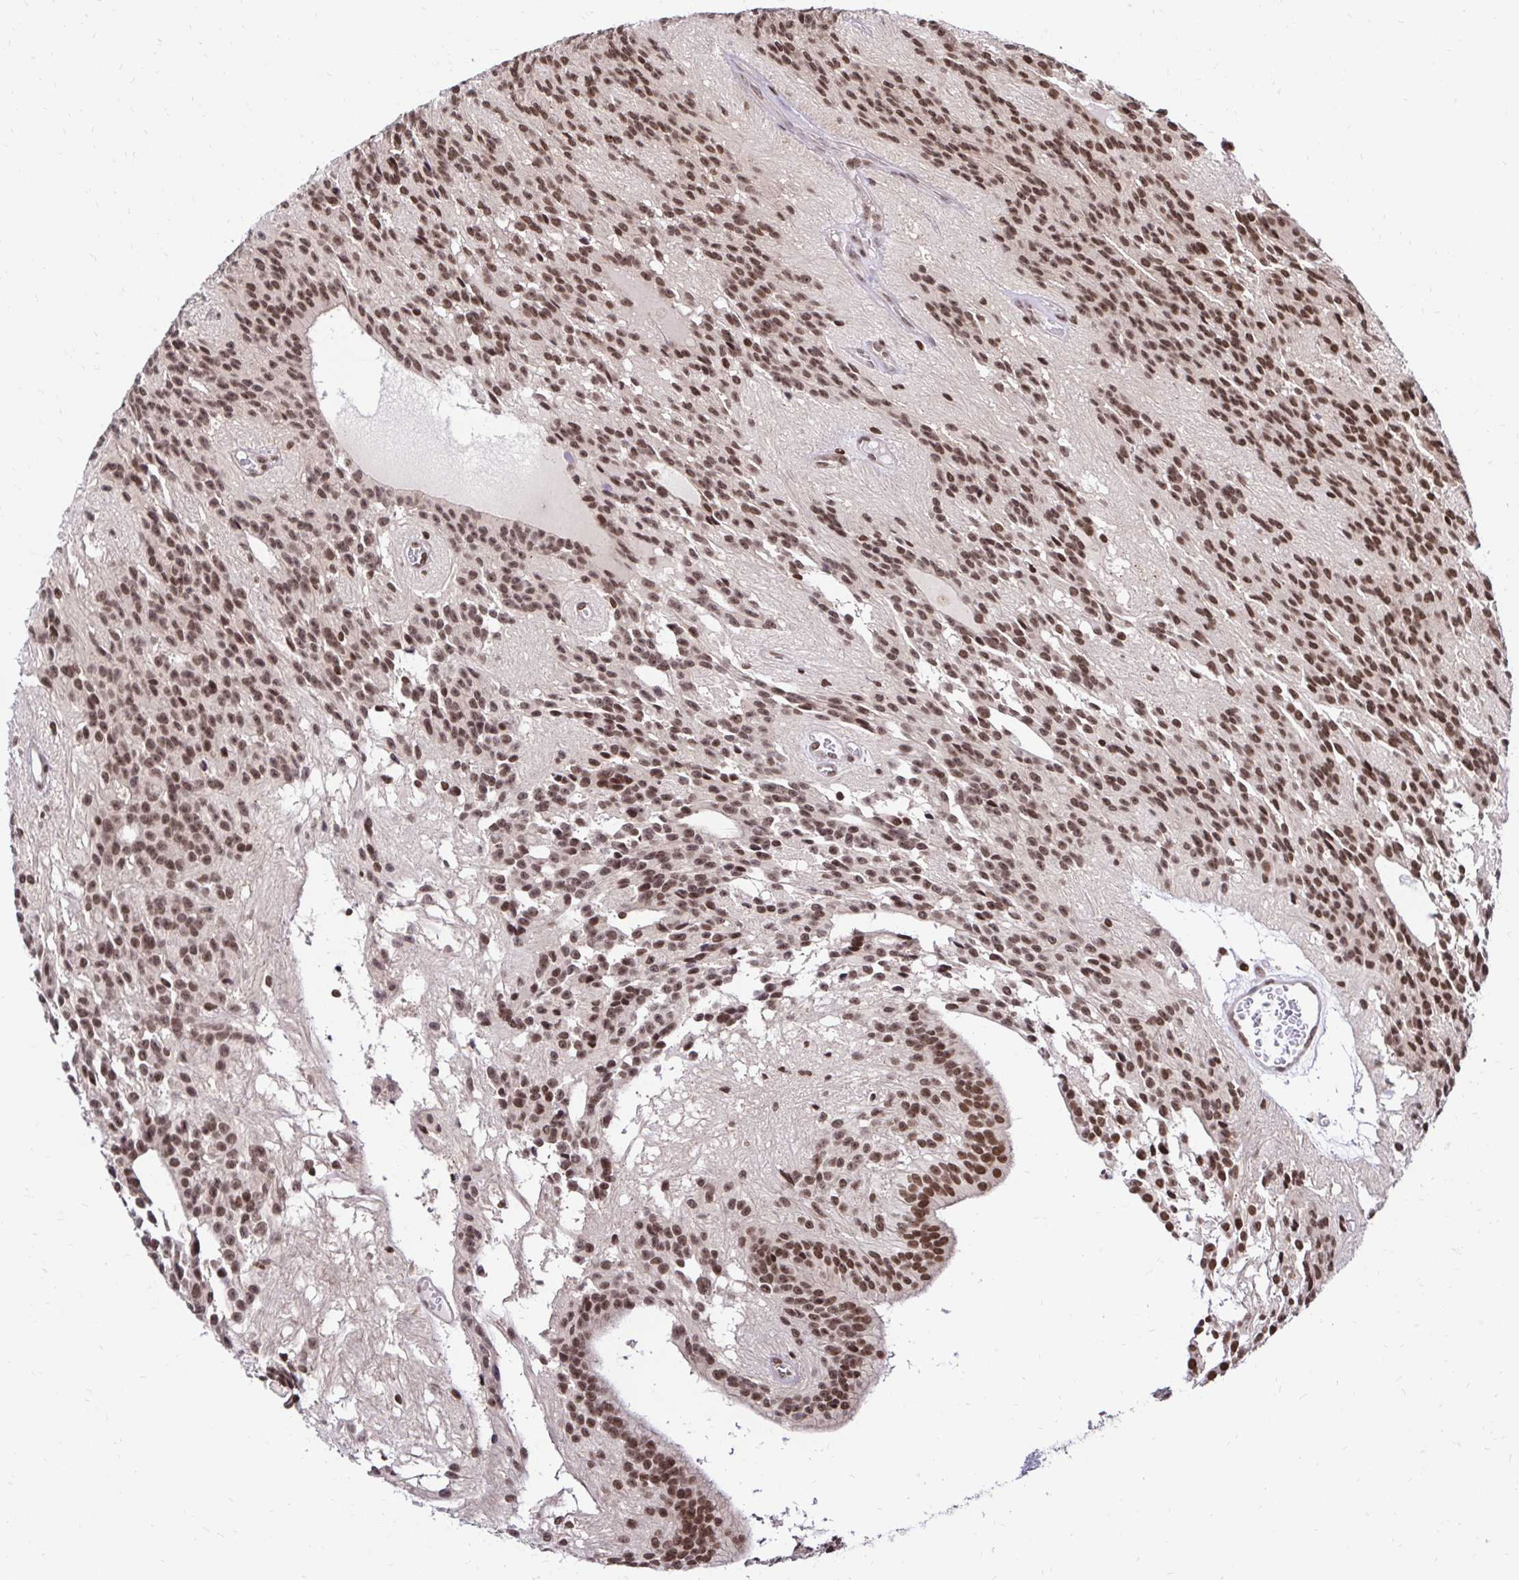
{"staining": {"intensity": "moderate", "quantity": ">75%", "location": "nuclear"}, "tissue": "glioma", "cell_type": "Tumor cells", "image_type": "cancer", "snomed": [{"axis": "morphology", "description": "Glioma, malignant, Low grade"}, {"axis": "topography", "description": "Brain"}], "caption": "Glioma tissue displays moderate nuclear expression in about >75% of tumor cells, visualized by immunohistochemistry.", "gene": "GLYR1", "patient": {"sex": "male", "age": 31}}